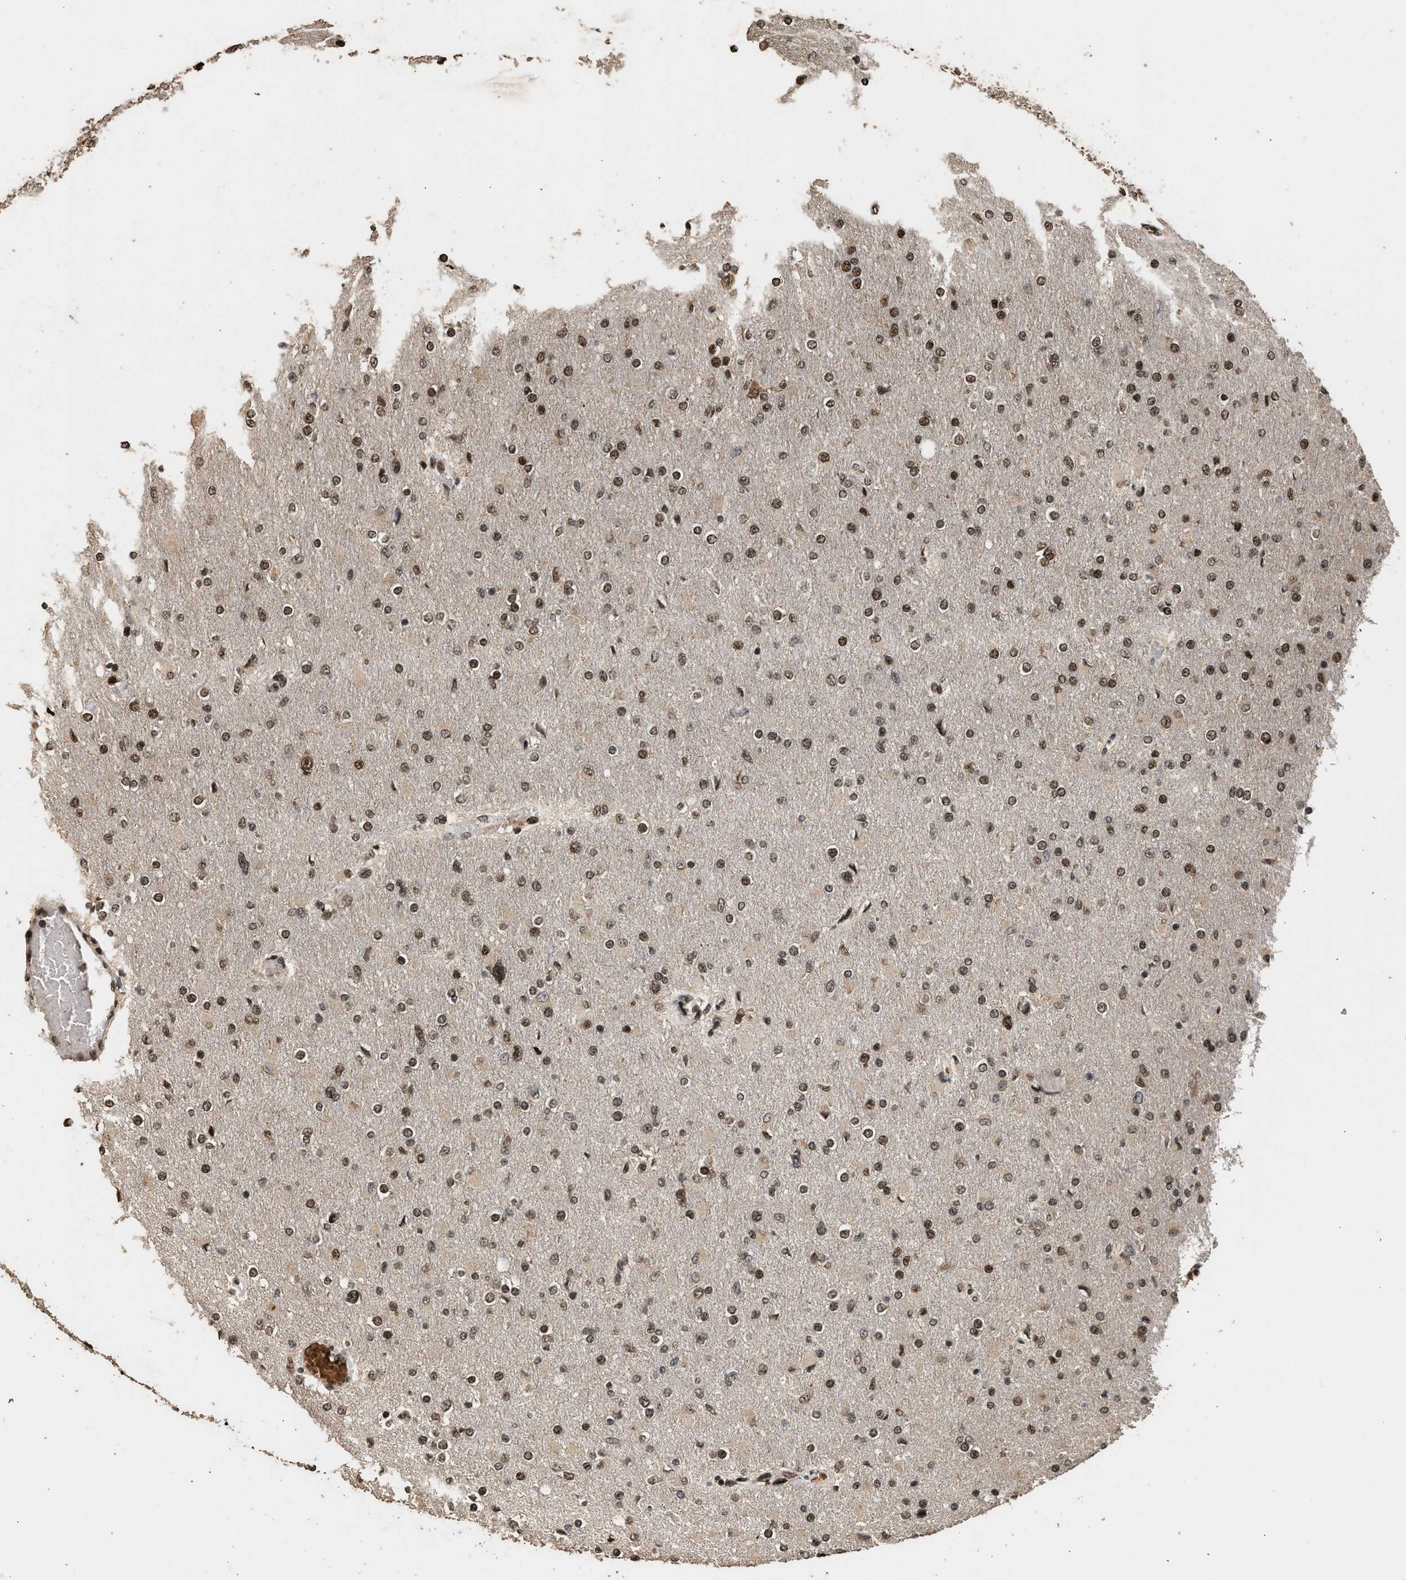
{"staining": {"intensity": "moderate", "quantity": ">75%", "location": "nuclear"}, "tissue": "glioma", "cell_type": "Tumor cells", "image_type": "cancer", "snomed": [{"axis": "morphology", "description": "Glioma, malignant, High grade"}, {"axis": "topography", "description": "Cerebral cortex"}], "caption": "Glioma stained with a brown dye exhibits moderate nuclear positive staining in about >75% of tumor cells.", "gene": "PPP4R3B", "patient": {"sex": "female", "age": 36}}